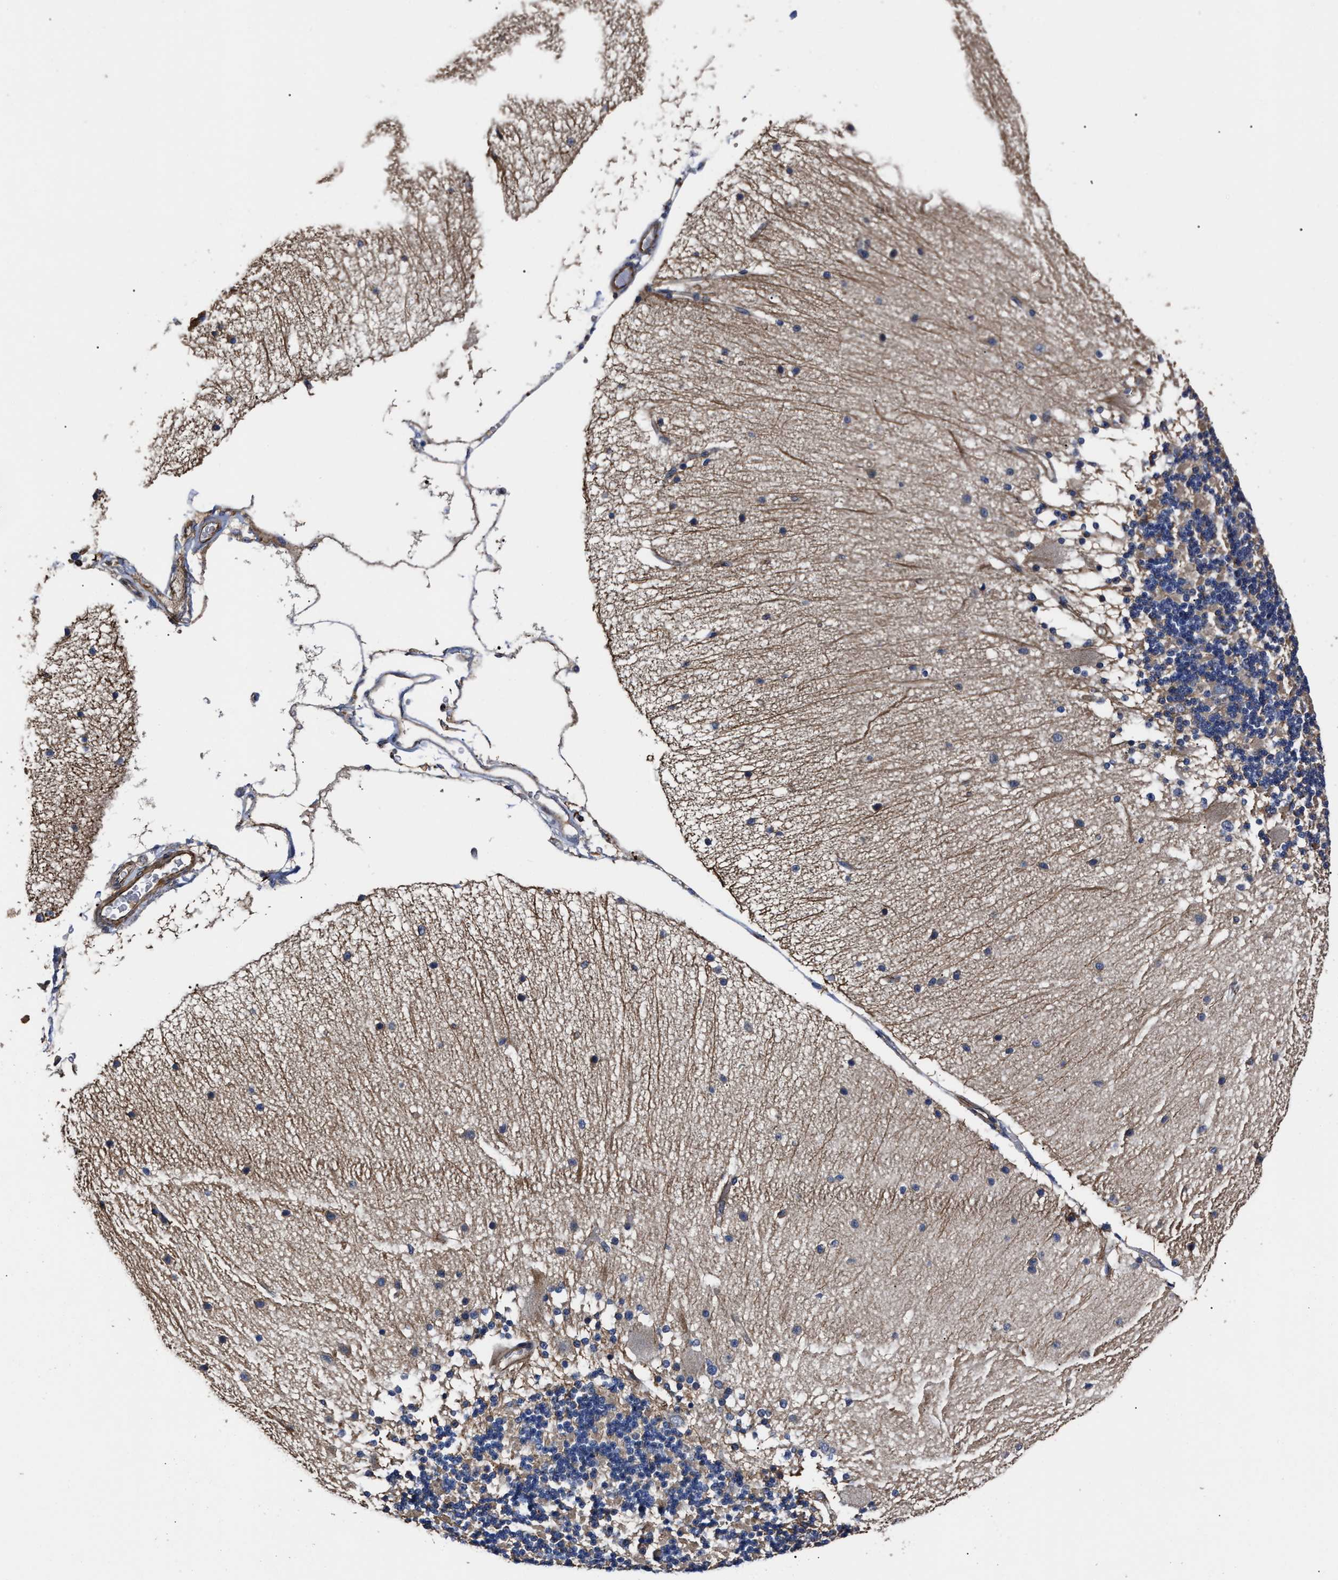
{"staining": {"intensity": "negative", "quantity": "none", "location": "none"}, "tissue": "cerebellum", "cell_type": "Cells in granular layer", "image_type": "normal", "snomed": [{"axis": "morphology", "description": "Normal tissue, NOS"}, {"axis": "topography", "description": "Cerebellum"}], "caption": "This is a micrograph of immunohistochemistry staining of normal cerebellum, which shows no positivity in cells in granular layer. The staining was performed using DAB to visualize the protein expression in brown, while the nuclei were stained in blue with hematoxylin (Magnification: 20x).", "gene": "TSPAN33", "patient": {"sex": "female", "age": 54}}